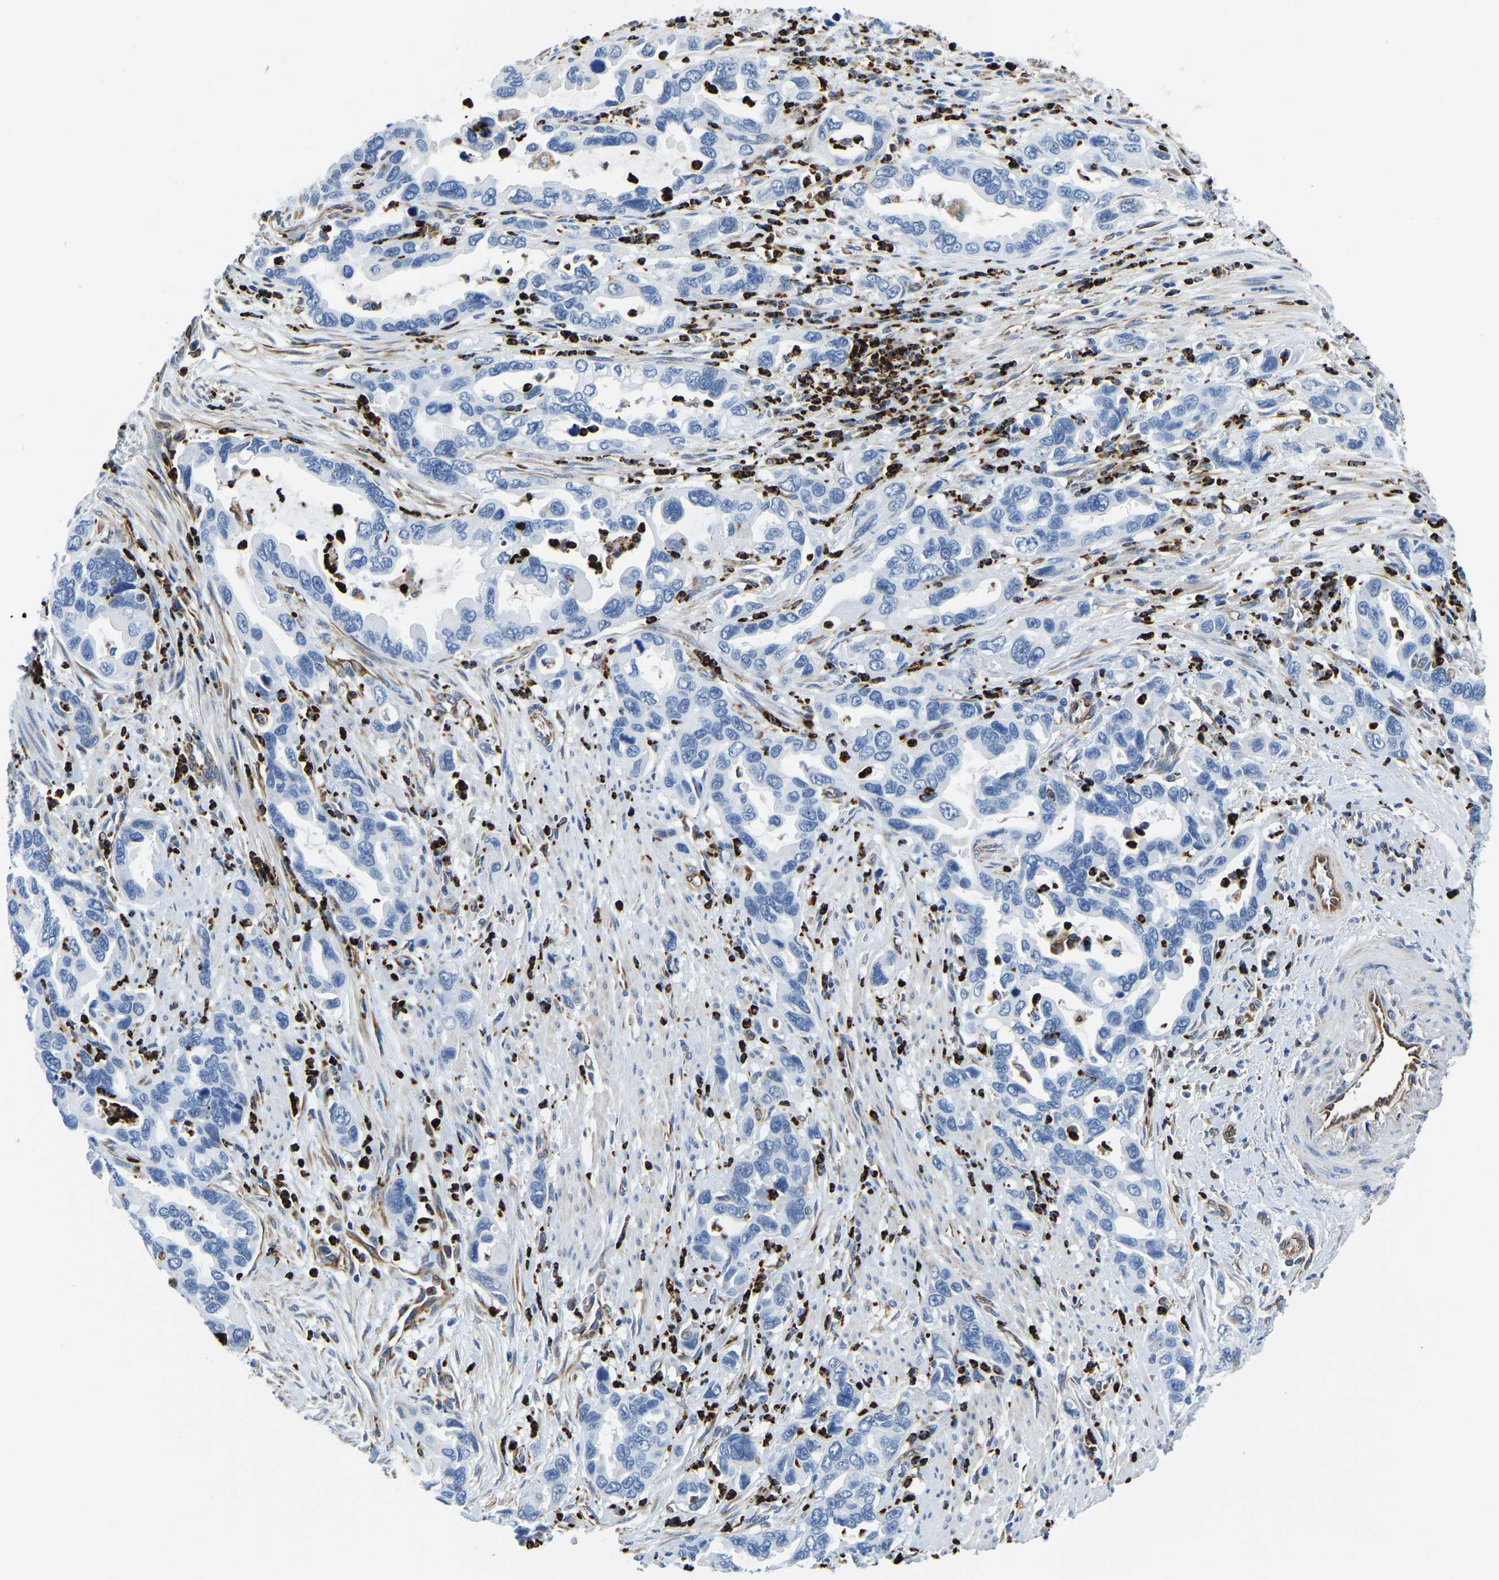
{"staining": {"intensity": "negative", "quantity": "none", "location": "none"}, "tissue": "pancreatic cancer", "cell_type": "Tumor cells", "image_type": "cancer", "snomed": [{"axis": "morphology", "description": "Adenocarcinoma, NOS"}, {"axis": "topography", "description": "Pancreas"}], "caption": "A histopathology image of human adenocarcinoma (pancreatic) is negative for staining in tumor cells.", "gene": "MS4A3", "patient": {"sex": "female", "age": 70}}